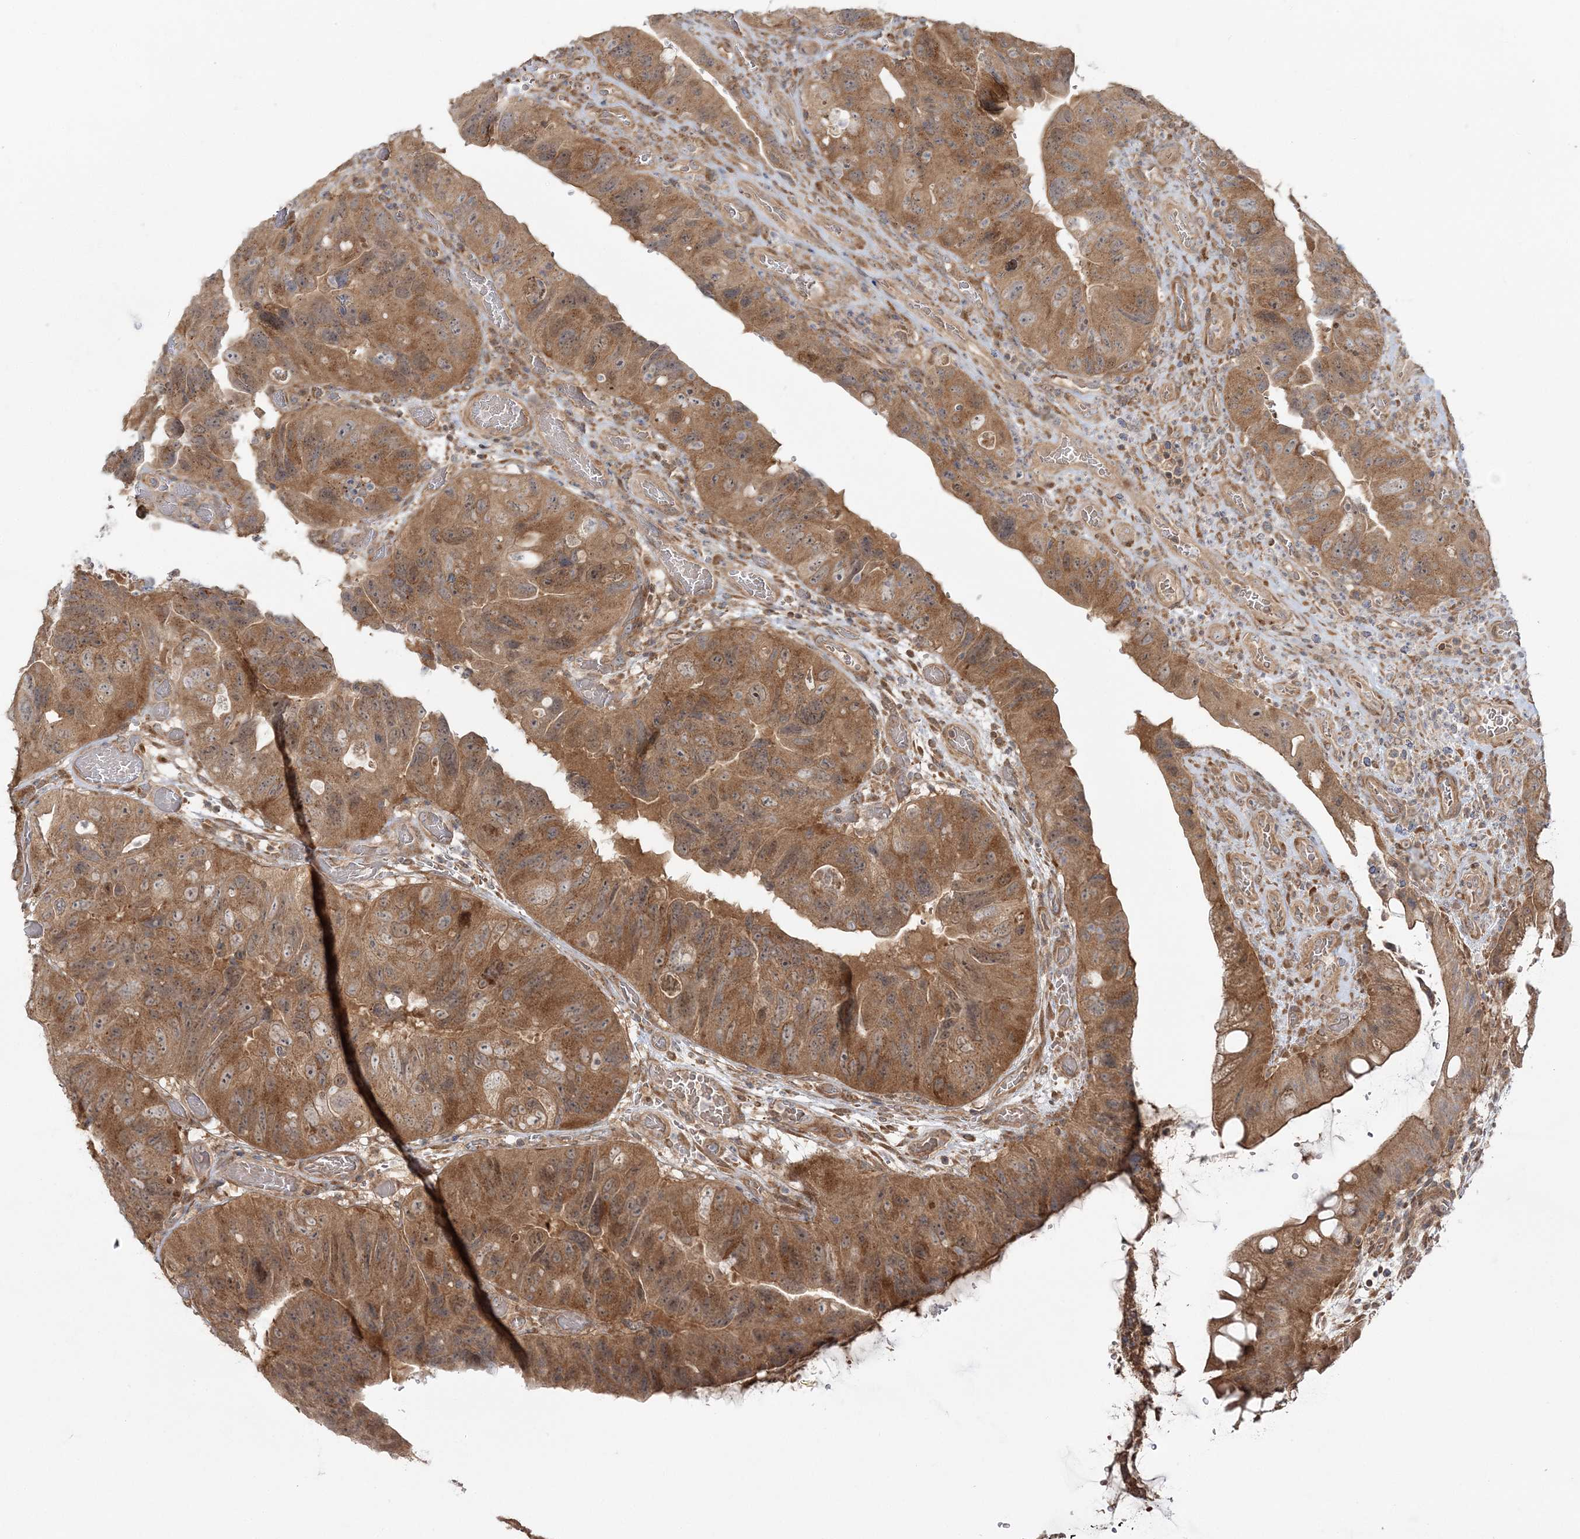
{"staining": {"intensity": "moderate", "quantity": ">75%", "location": "cytoplasmic/membranous"}, "tissue": "colorectal cancer", "cell_type": "Tumor cells", "image_type": "cancer", "snomed": [{"axis": "morphology", "description": "Adenocarcinoma, NOS"}, {"axis": "topography", "description": "Rectum"}], "caption": "Approximately >75% of tumor cells in human colorectal cancer (adenocarcinoma) demonstrate moderate cytoplasmic/membranous protein expression as visualized by brown immunohistochemical staining.", "gene": "MOCS2", "patient": {"sex": "male", "age": 63}}